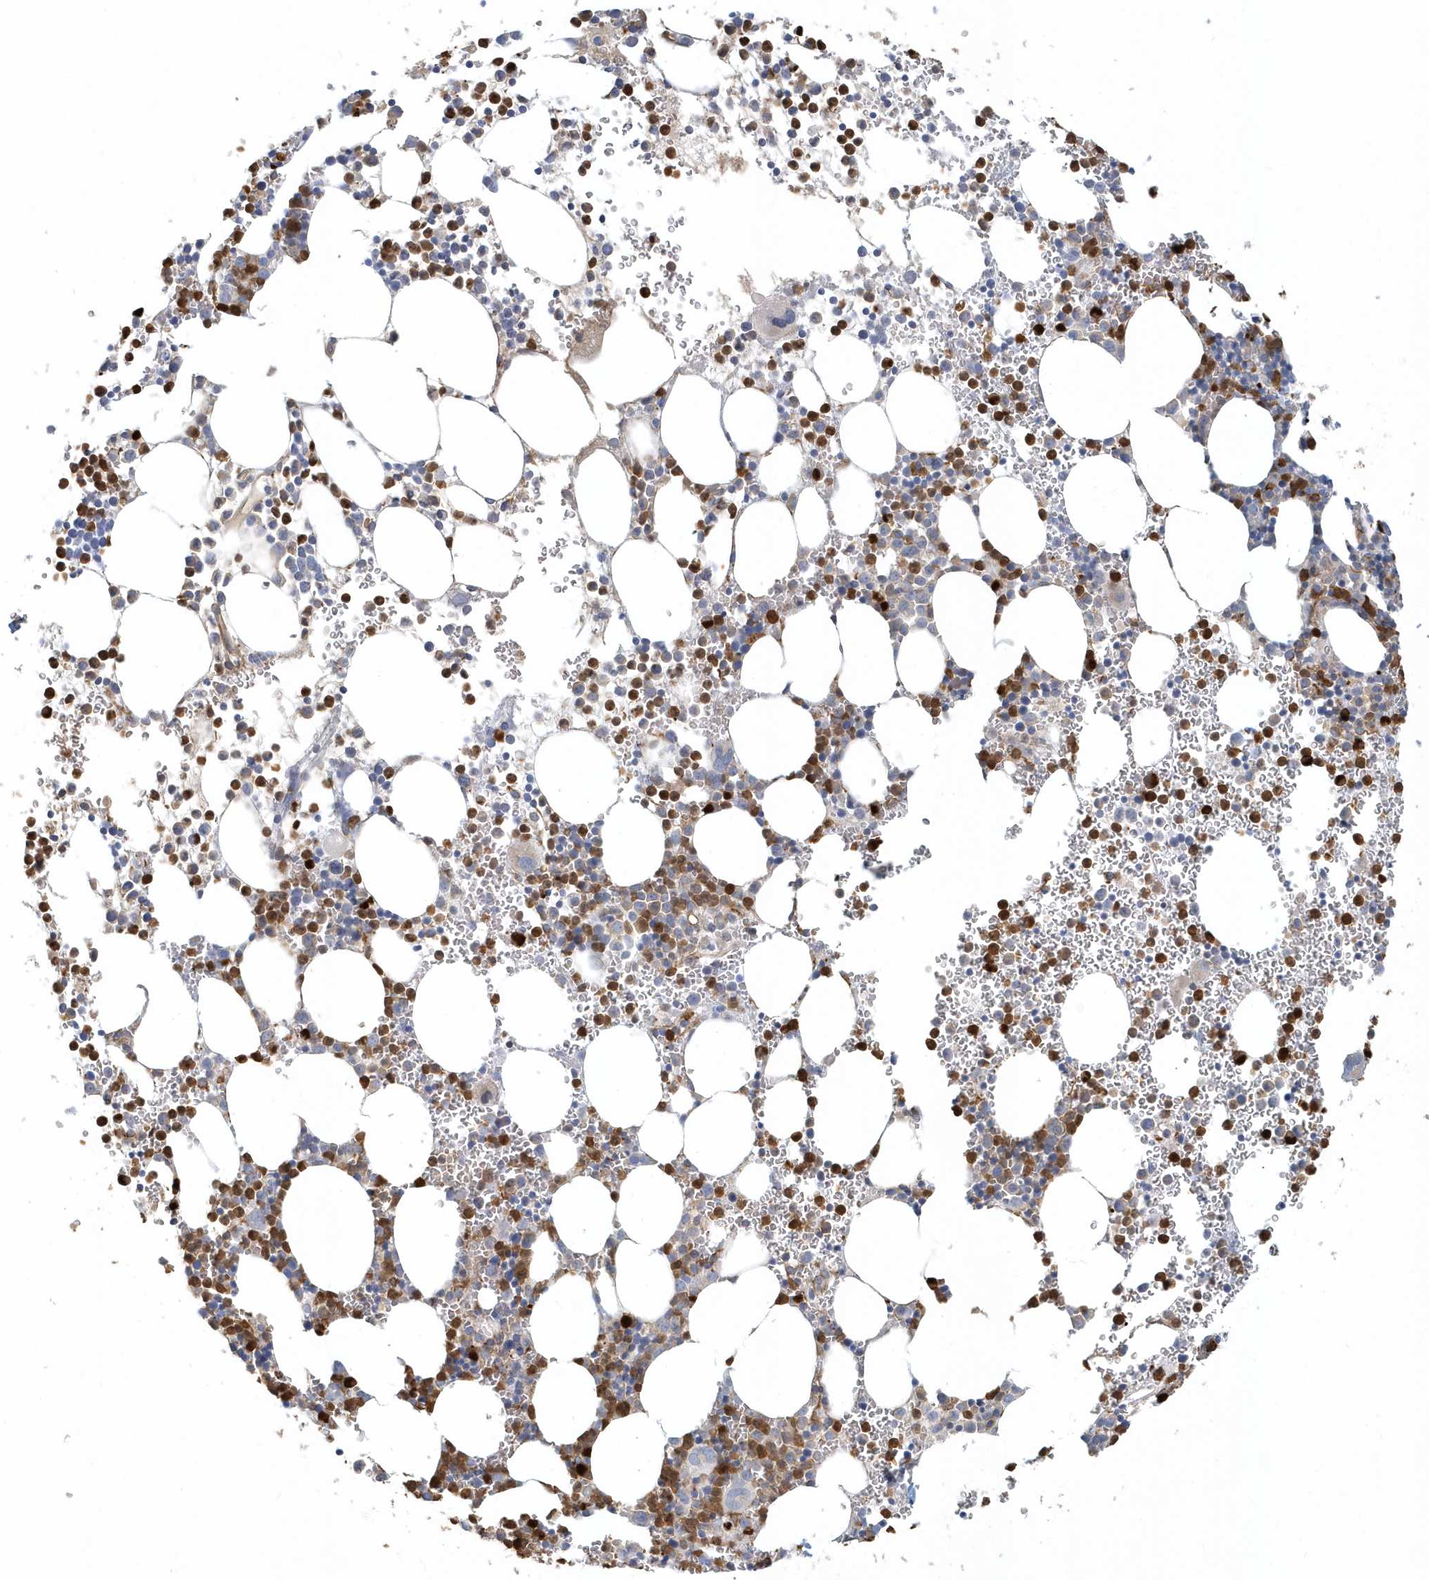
{"staining": {"intensity": "strong", "quantity": "25%-75%", "location": "cytoplasmic/membranous,nuclear"}, "tissue": "bone marrow", "cell_type": "Hematopoietic cells", "image_type": "normal", "snomed": [{"axis": "morphology", "description": "Normal tissue, NOS"}, {"axis": "topography", "description": "Bone marrow"}], "caption": "The photomicrograph exhibits immunohistochemical staining of unremarkable bone marrow. There is strong cytoplasmic/membranous,nuclear positivity is appreciated in approximately 25%-75% of hematopoietic cells. (Stains: DAB (3,3'-diaminobenzidine) in brown, nuclei in blue, Microscopy: brightfield microscopy at high magnification).", "gene": "DNAH1", "patient": {"sex": "female", "age": 78}}